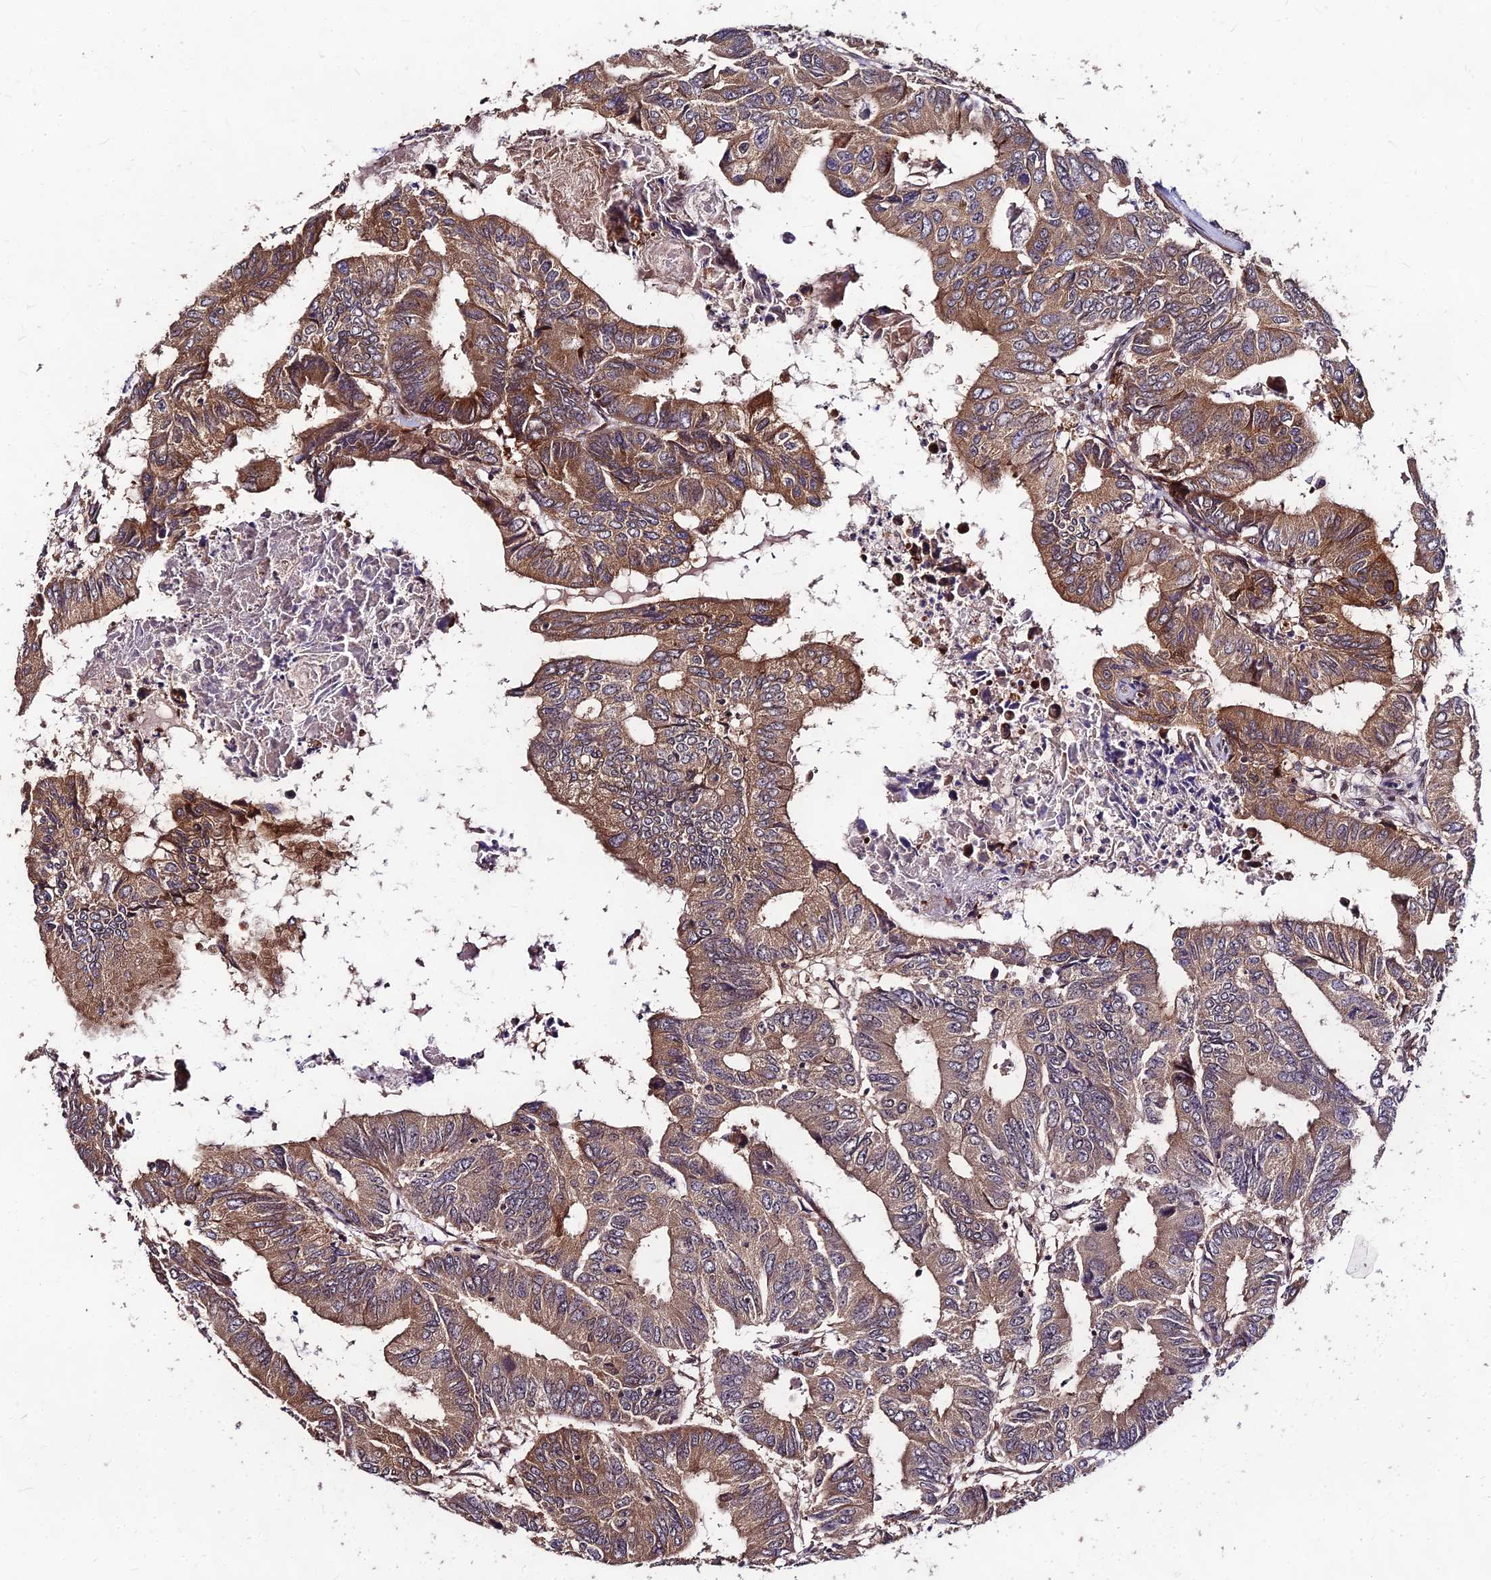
{"staining": {"intensity": "strong", "quantity": "25%-75%", "location": "cytoplasmic/membranous"}, "tissue": "colorectal cancer", "cell_type": "Tumor cells", "image_type": "cancer", "snomed": [{"axis": "morphology", "description": "Adenocarcinoma, NOS"}, {"axis": "topography", "description": "Colon"}], "caption": "A brown stain labels strong cytoplasmic/membranous positivity of a protein in human colorectal cancer (adenocarcinoma) tumor cells. (IHC, brightfield microscopy, high magnification).", "gene": "MKKS", "patient": {"sex": "male", "age": 85}}